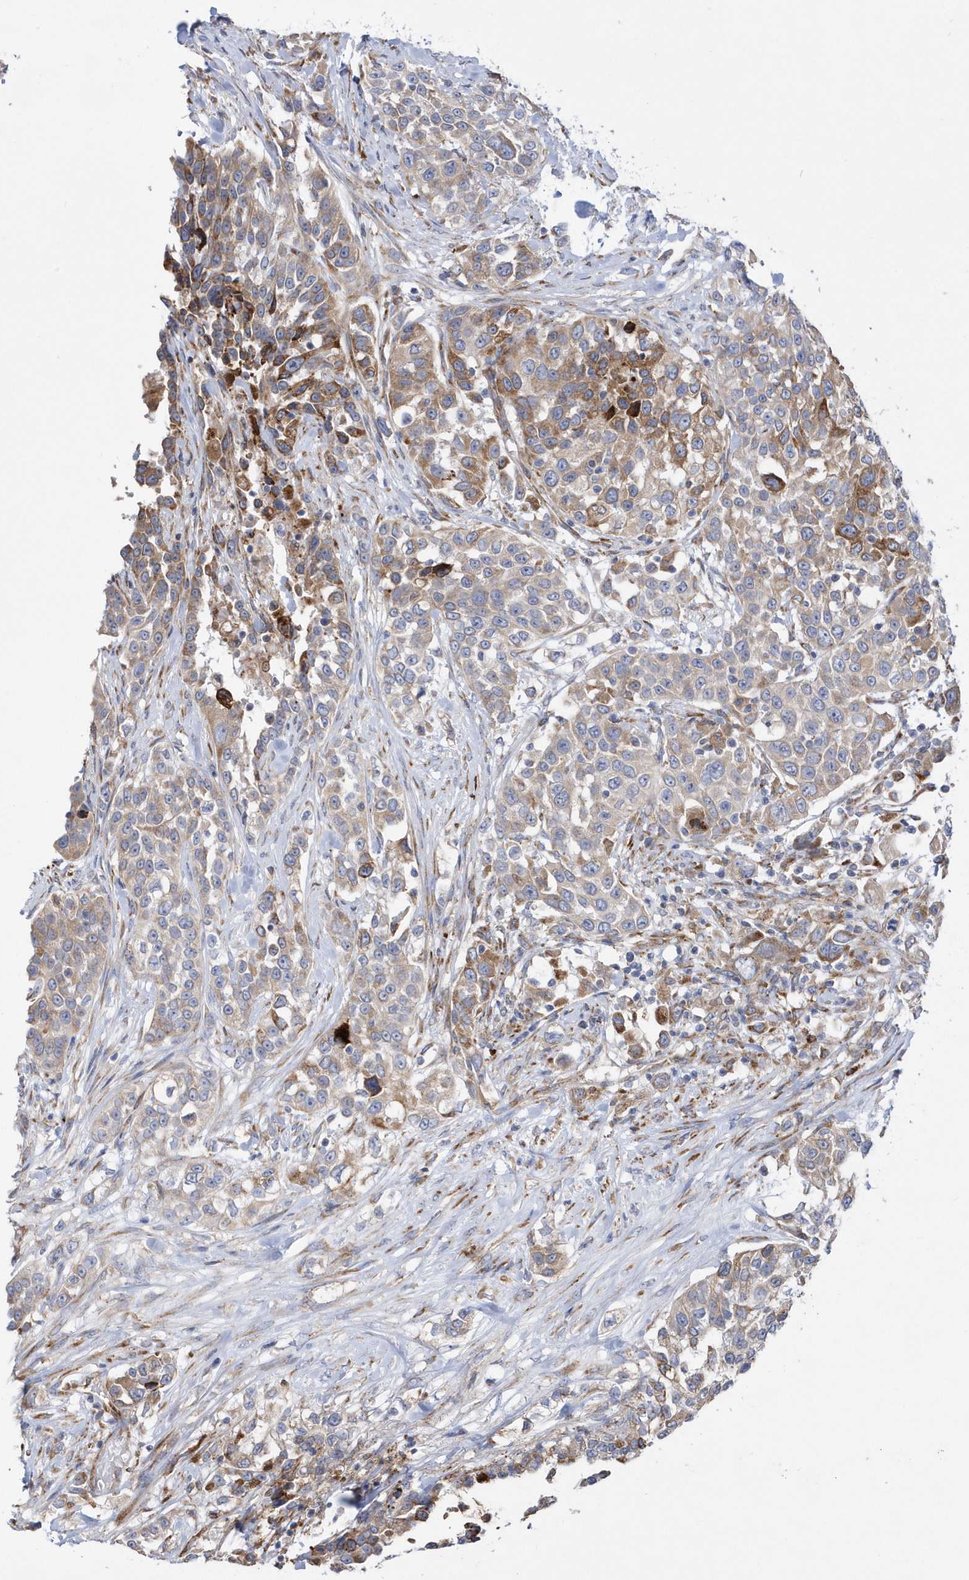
{"staining": {"intensity": "moderate", "quantity": ">75%", "location": "cytoplasmic/membranous"}, "tissue": "urothelial cancer", "cell_type": "Tumor cells", "image_type": "cancer", "snomed": [{"axis": "morphology", "description": "Urothelial carcinoma, High grade"}, {"axis": "topography", "description": "Urinary bladder"}], "caption": "Protein expression analysis of human urothelial carcinoma (high-grade) reveals moderate cytoplasmic/membranous positivity in approximately >75% of tumor cells.", "gene": "MED31", "patient": {"sex": "female", "age": 80}}